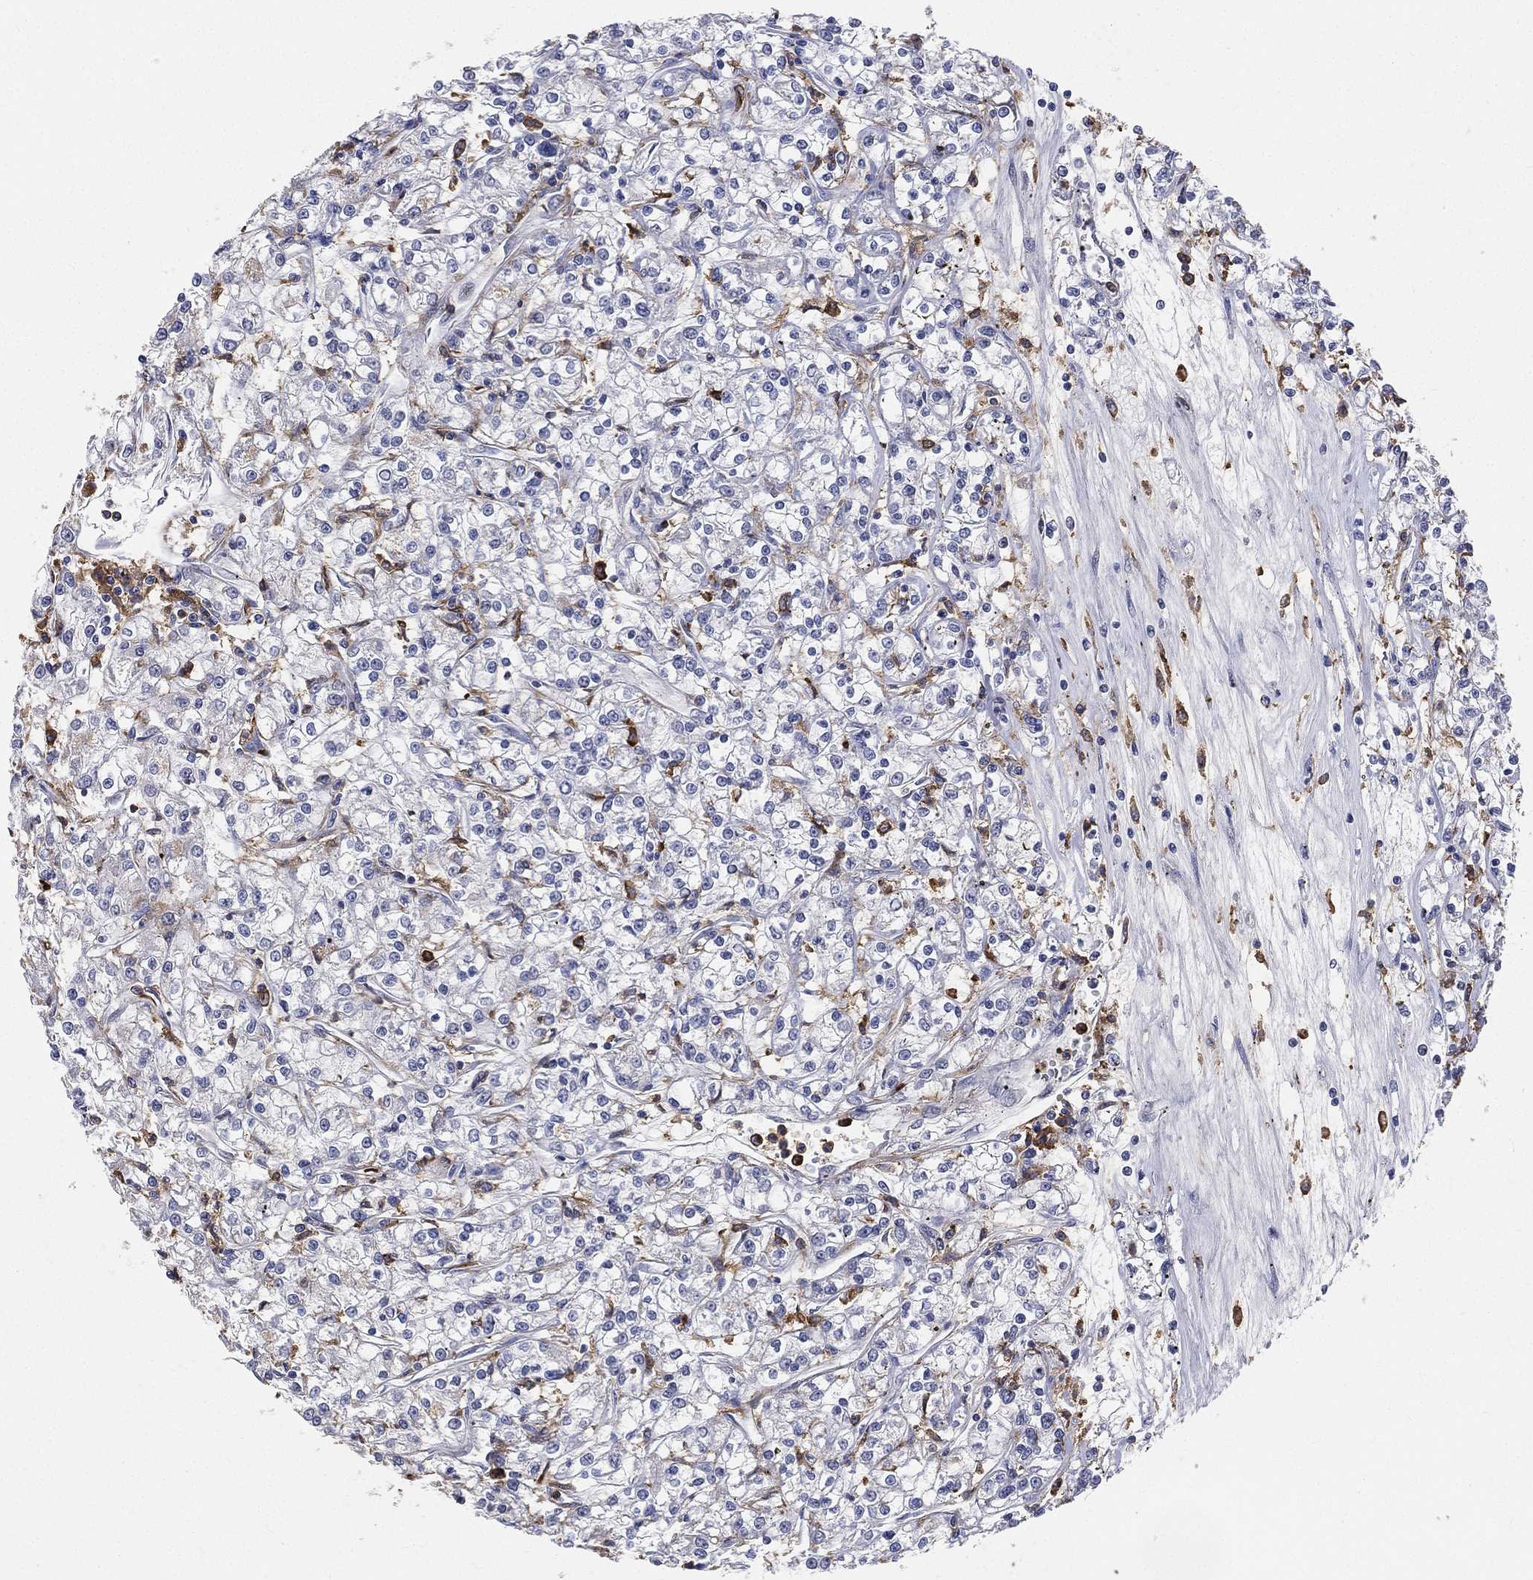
{"staining": {"intensity": "negative", "quantity": "none", "location": "none"}, "tissue": "renal cancer", "cell_type": "Tumor cells", "image_type": "cancer", "snomed": [{"axis": "morphology", "description": "Adenocarcinoma, NOS"}, {"axis": "topography", "description": "Kidney"}], "caption": "Immunohistochemistry (IHC) image of neoplastic tissue: human renal cancer (adenocarcinoma) stained with DAB (3,3'-diaminobenzidine) reveals no significant protein positivity in tumor cells. The staining was performed using DAB to visualize the protein expression in brown, while the nuclei were stained in blue with hematoxylin (Magnification: 20x).", "gene": "CD33", "patient": {"sex": "female", "age": 59}}